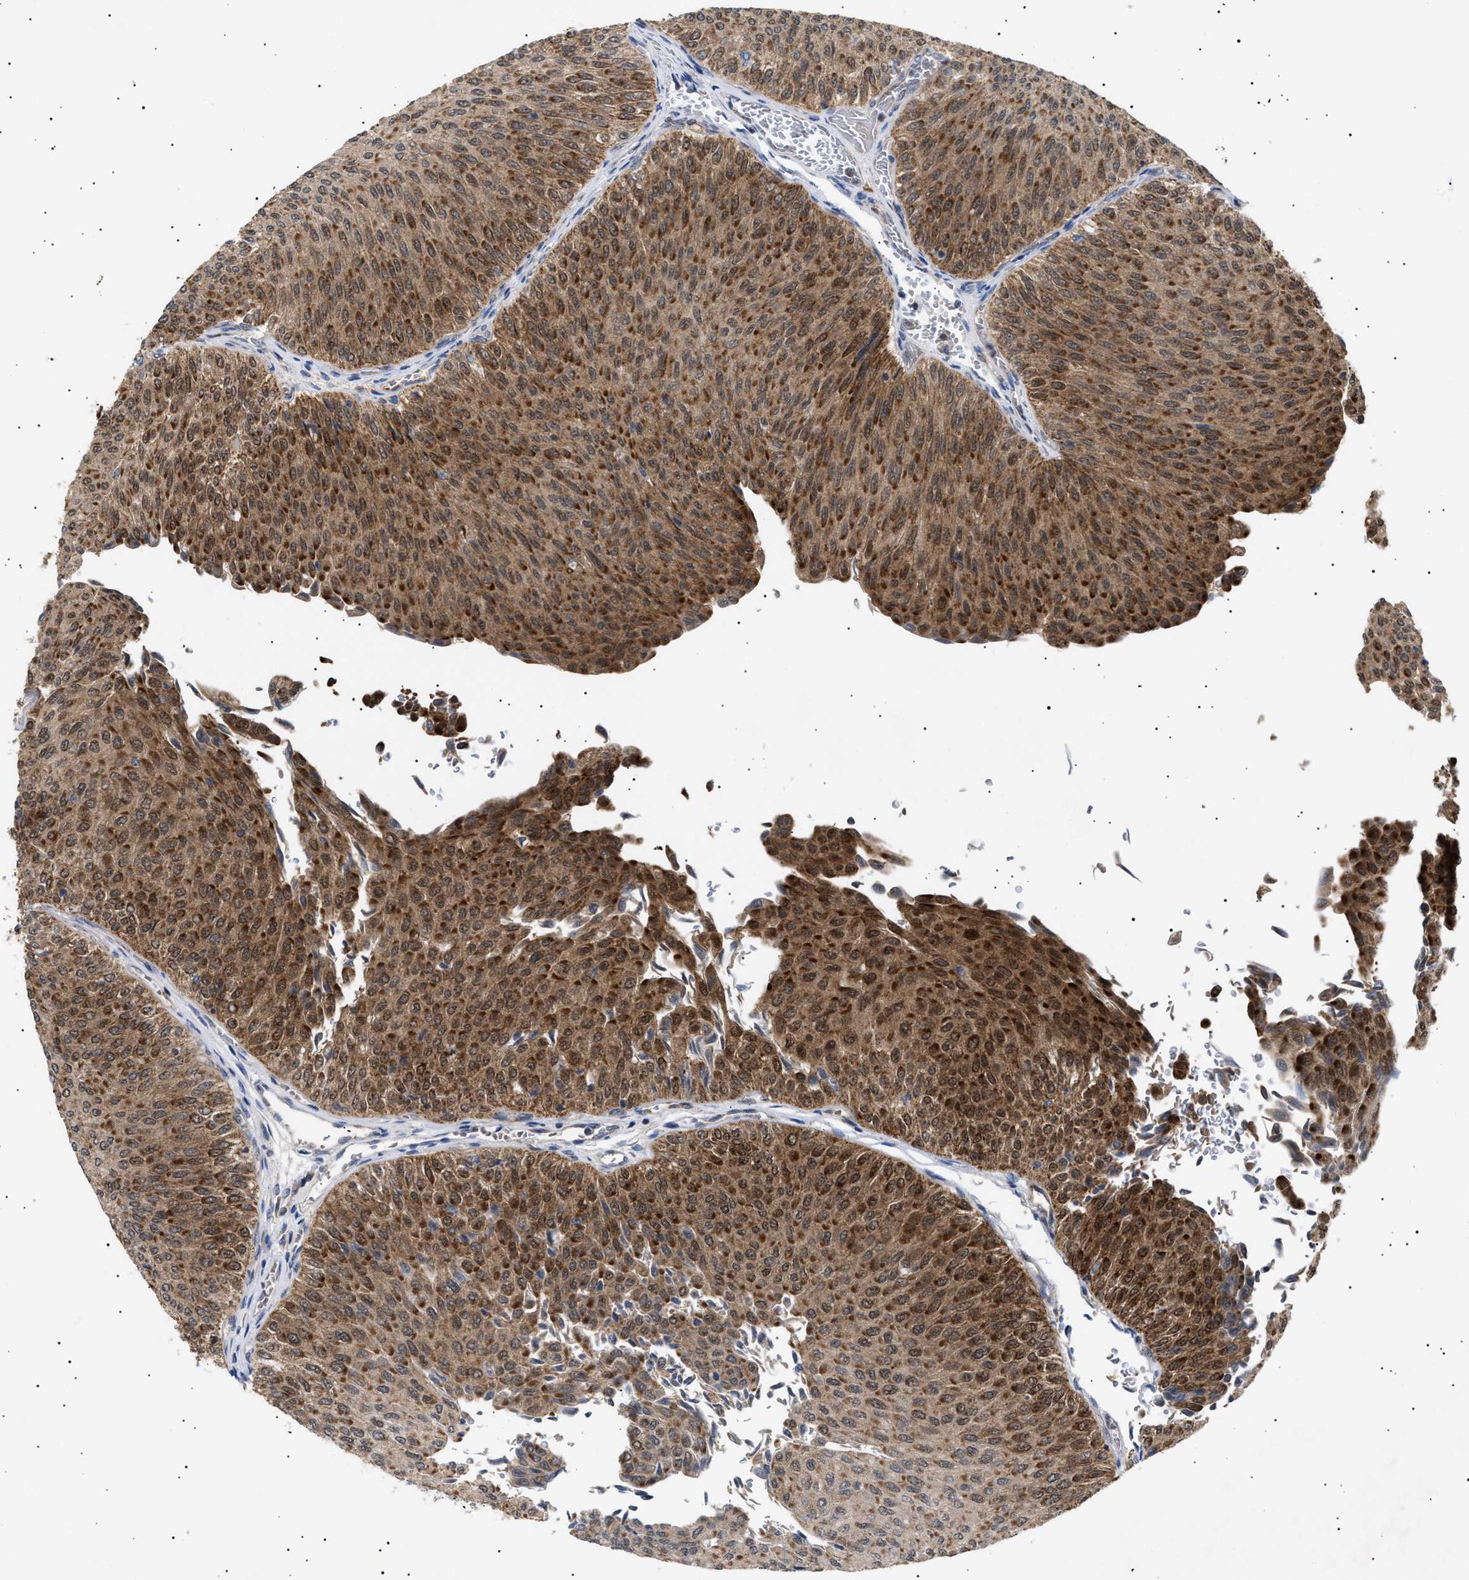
{"staining": {"intensity": "strong", "quantity": ">75%", "location": "cytoplasmic/membranous,nuclear"}, "tissue": "urothelial cancer", "cell_type": "Tumor cells", "image_type": "cancer", "snomed": [{"axis": "morphology", "description": "Urothelial carcinoma, Low grade"}, {"axis": "topography", "description": "Urinary bladder"}], "caption": "Strong cytoplasmic/membranous and nuclear staining is present in about >75% of tumor cells in urothelial cancer.", "gene": "SIRT5", "patient": {"sex": "male", "age": 78}}